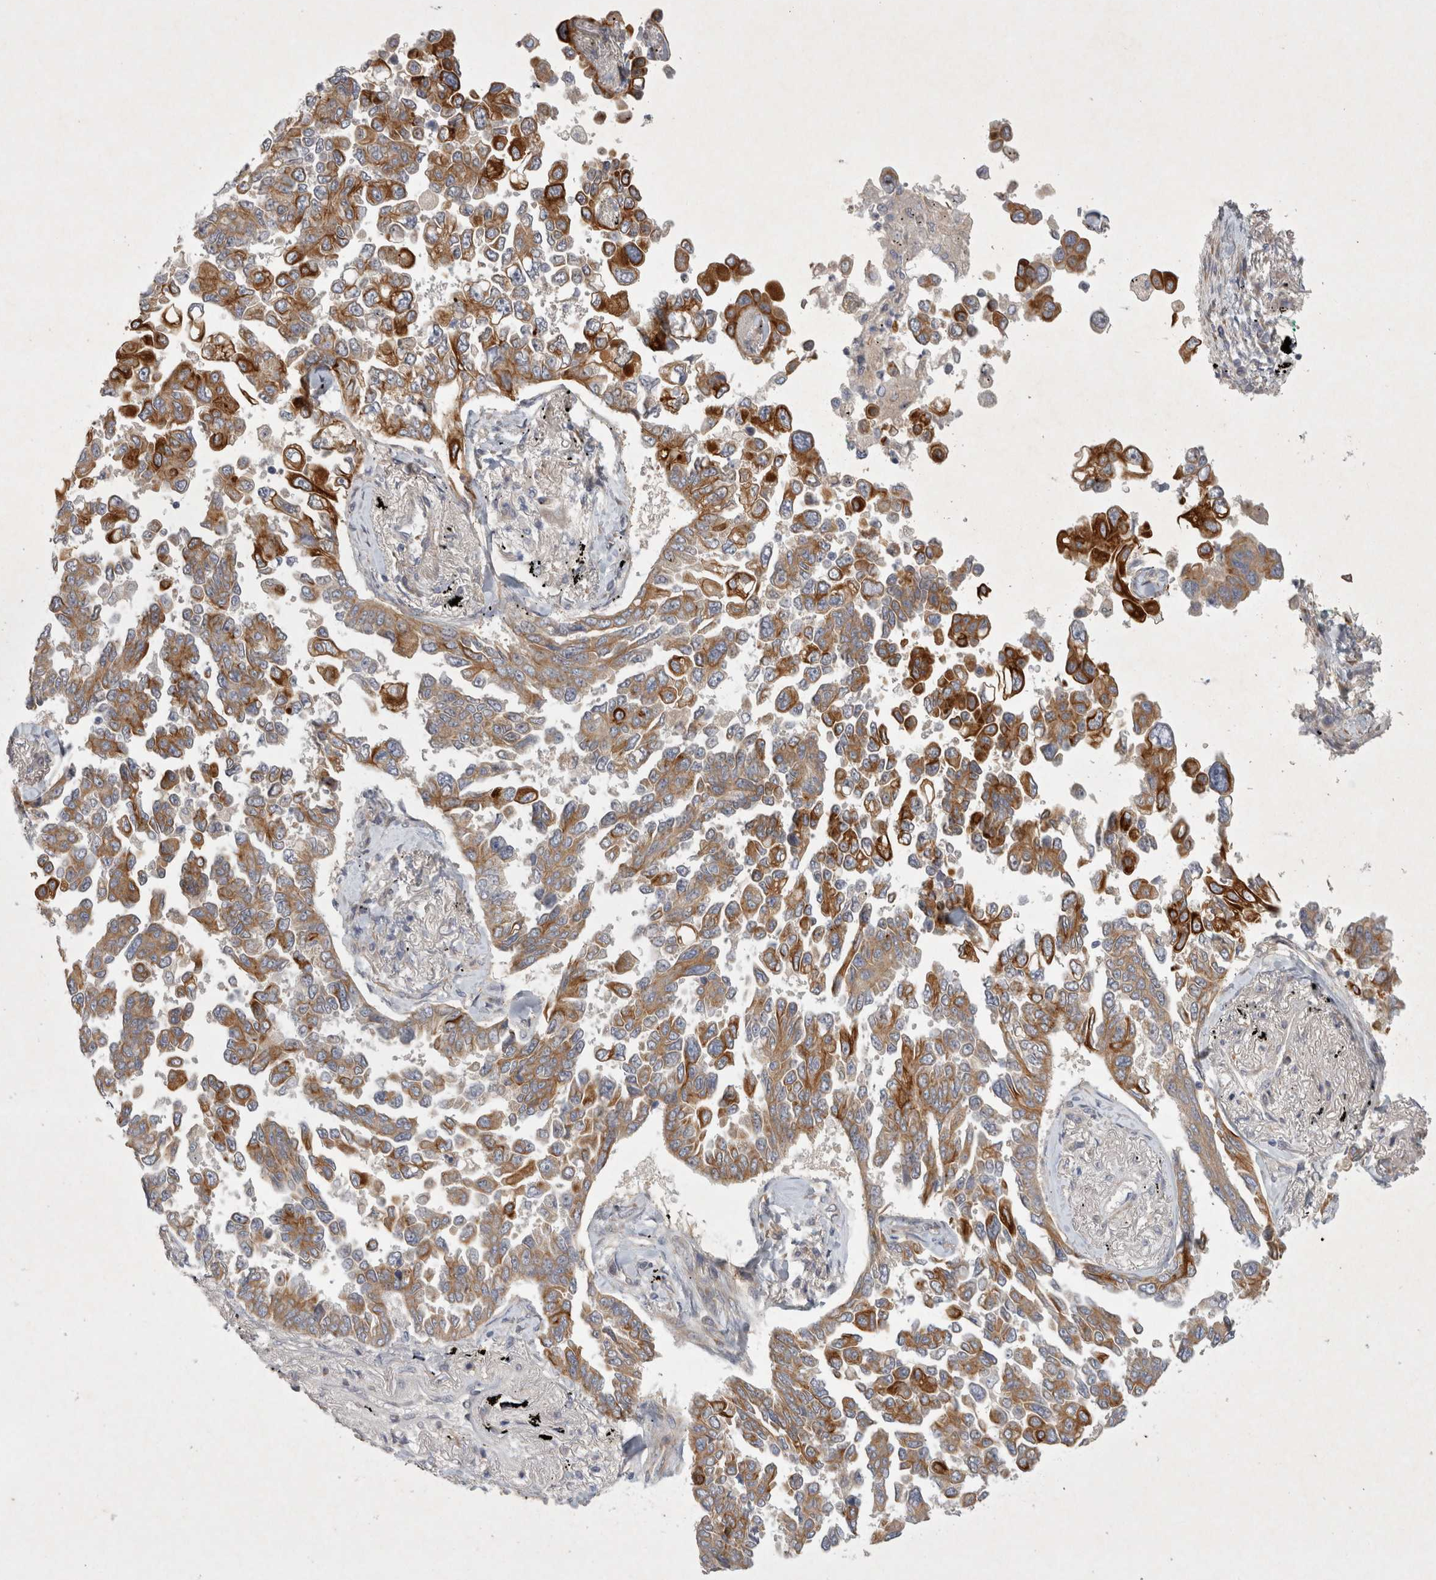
{"staining": {"intensity": "strong", "quantity": ">75%", "location": "cytoplasmic/membranous"}, "tissue": "lung cancer", "cell_type": "Tumor cells", "image_type": "cancer", "snomed": [{"axis": "morphology", "description": "Adenocarcinoma, NOS"}, {"axis": "topography", "description": "Lung"}], "caption": "This micrograph reveals adenocarcinoma (lung) stained with IHC to label a protein in brown. The cytoplasmic/membranous of tumor cells show strong positivity for the protein. Nuclei are counter-stained blue.", "gene": "BZW2", "patient": {"sex": "female", "age": 67}}